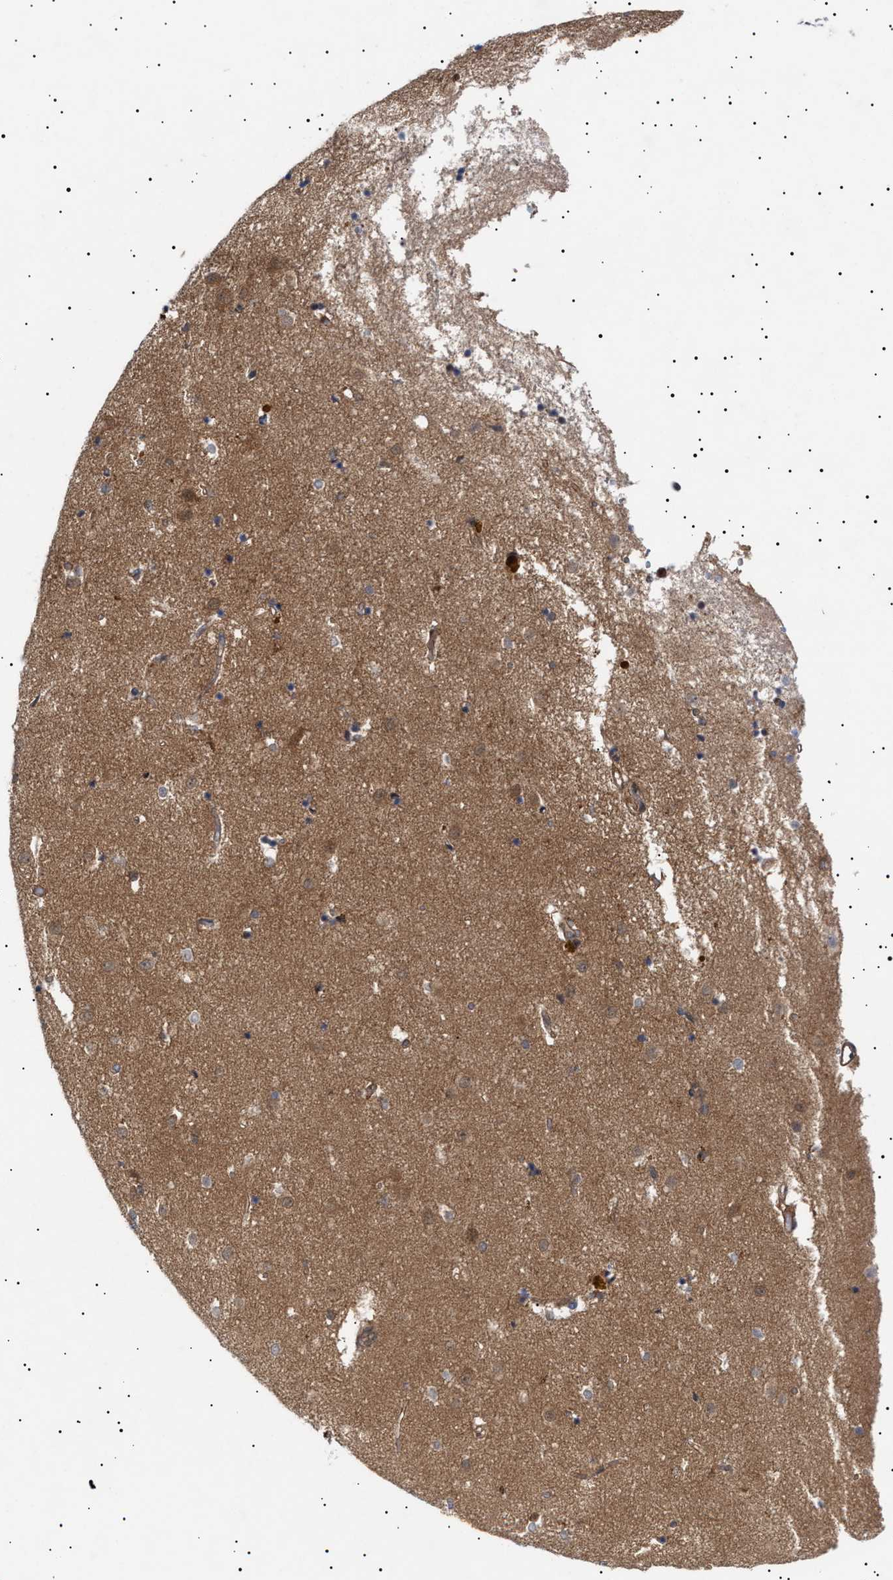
{"staining": {"intensity": "weak", "quantity": "25%-75%", "location": "cytoplasmic/membranous"}, "tissue": "caudate", "cell_type": "Glial cells", "image_type": "normal", "snomed": [{"axis": "morphology", "description": "Normal tissue, NOS"}, {"axis": "topography", "description": "Lateral ventricle wall"}], "caption": "Glial cells demonstrate low levels of weak cytoplasmic/membranous expression in about 25%-75% of cells in benign caudate.", "gene": "NPLOC4", "patient": {"sex": "male", "age": 70}}